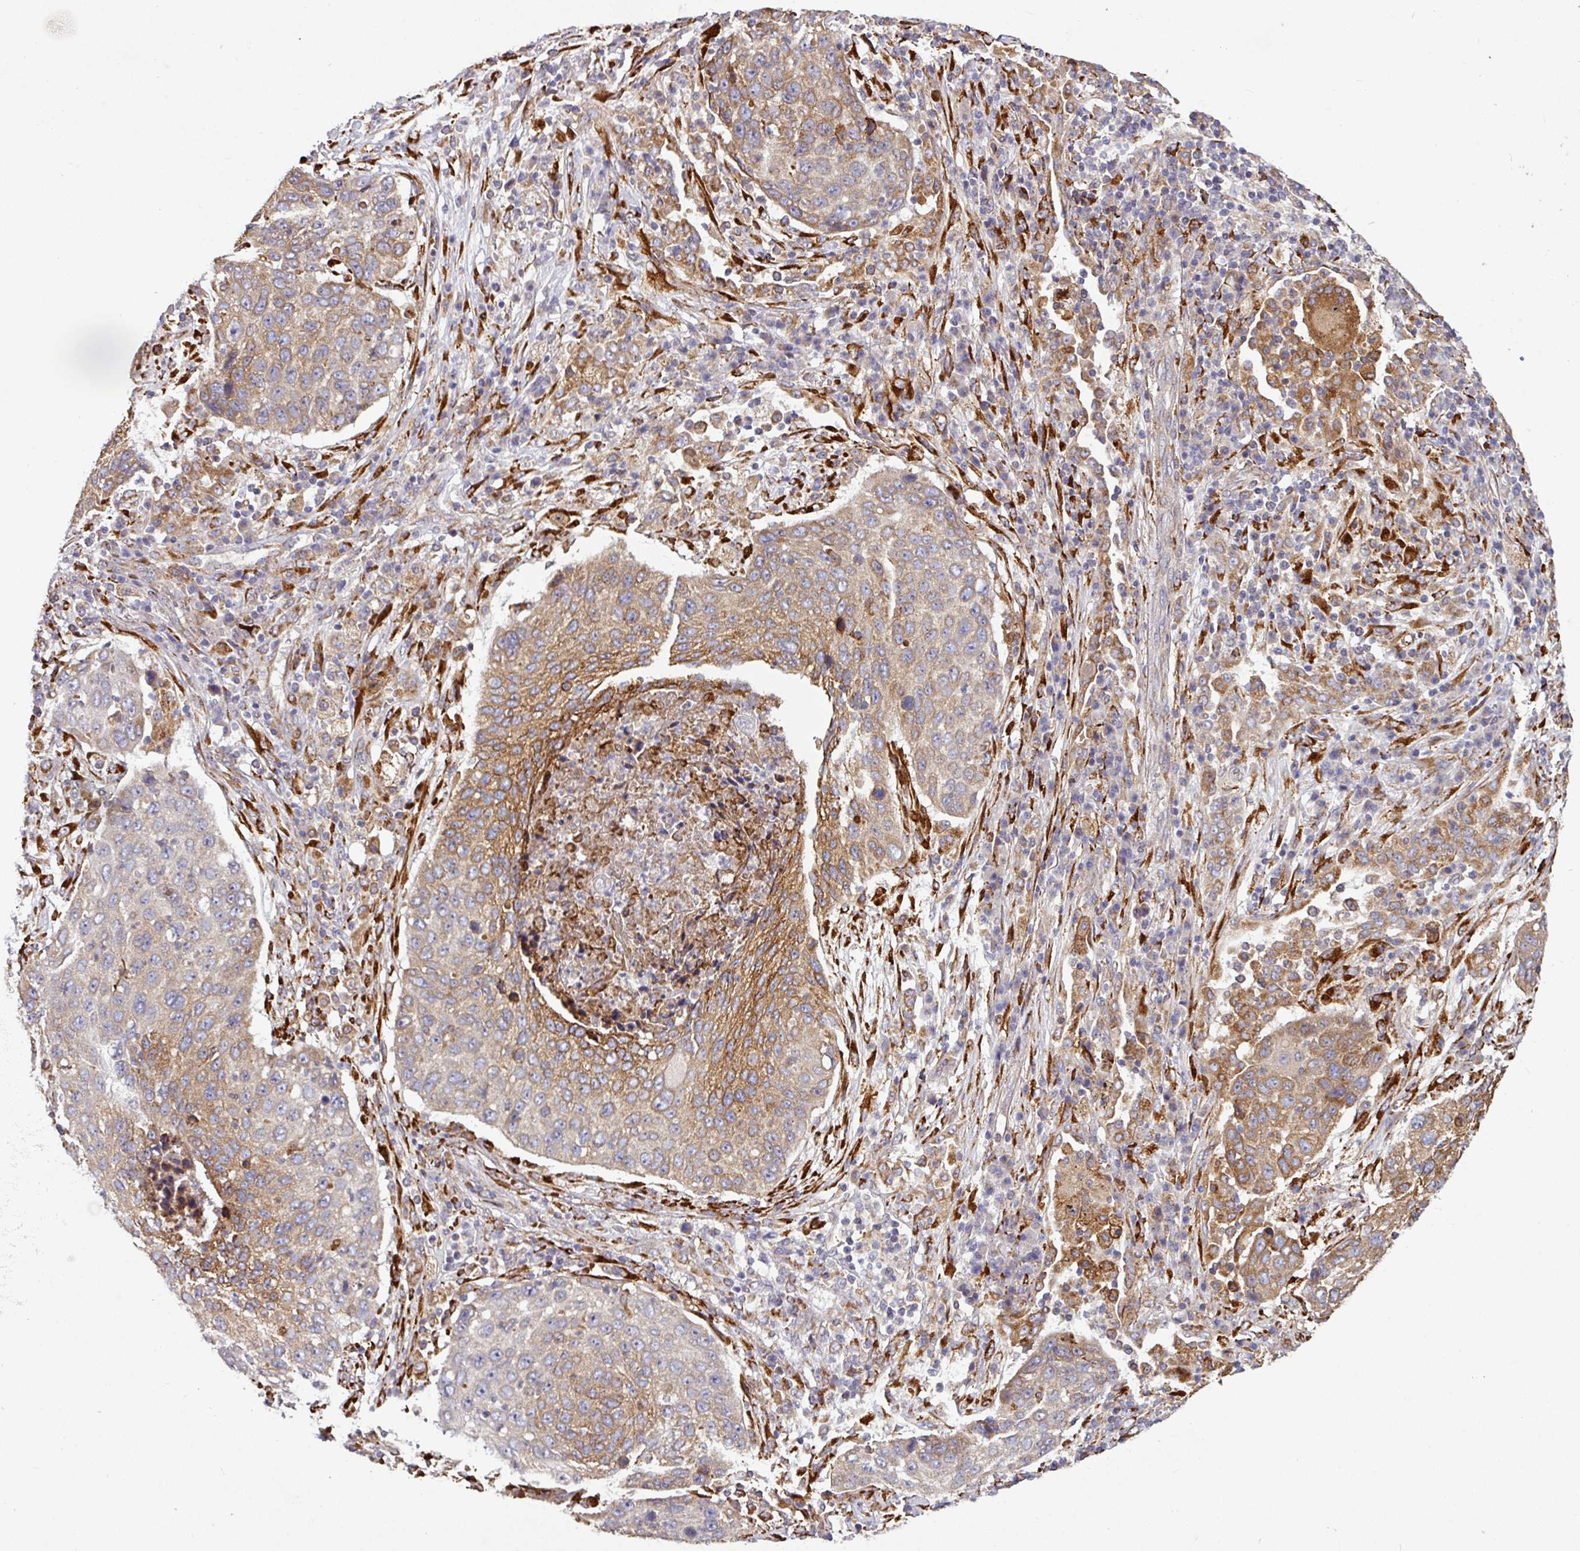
{"staining": {"intensity": "moderate", "quantity": "25%-75%", "location": "cytoplasmic/membranous"}, "tissue": "lung cancer", "cell_type": "Tumor cells", "image_type": "cancer", "snomed": [{"axis": "morphology", "description": "Squamous cell carcinoma, NOS"}, {"axis": "topography", "description": "Lung"}], "caption": "Immunohistochemistry (IHC) of lung cancer exhibits medium levels of moderate cytoplasmic/membranous staining in approximately 25%-75% of tumor cells.", "gene": "ZNF268", "patient": {"sex": "female", "age": 63}}